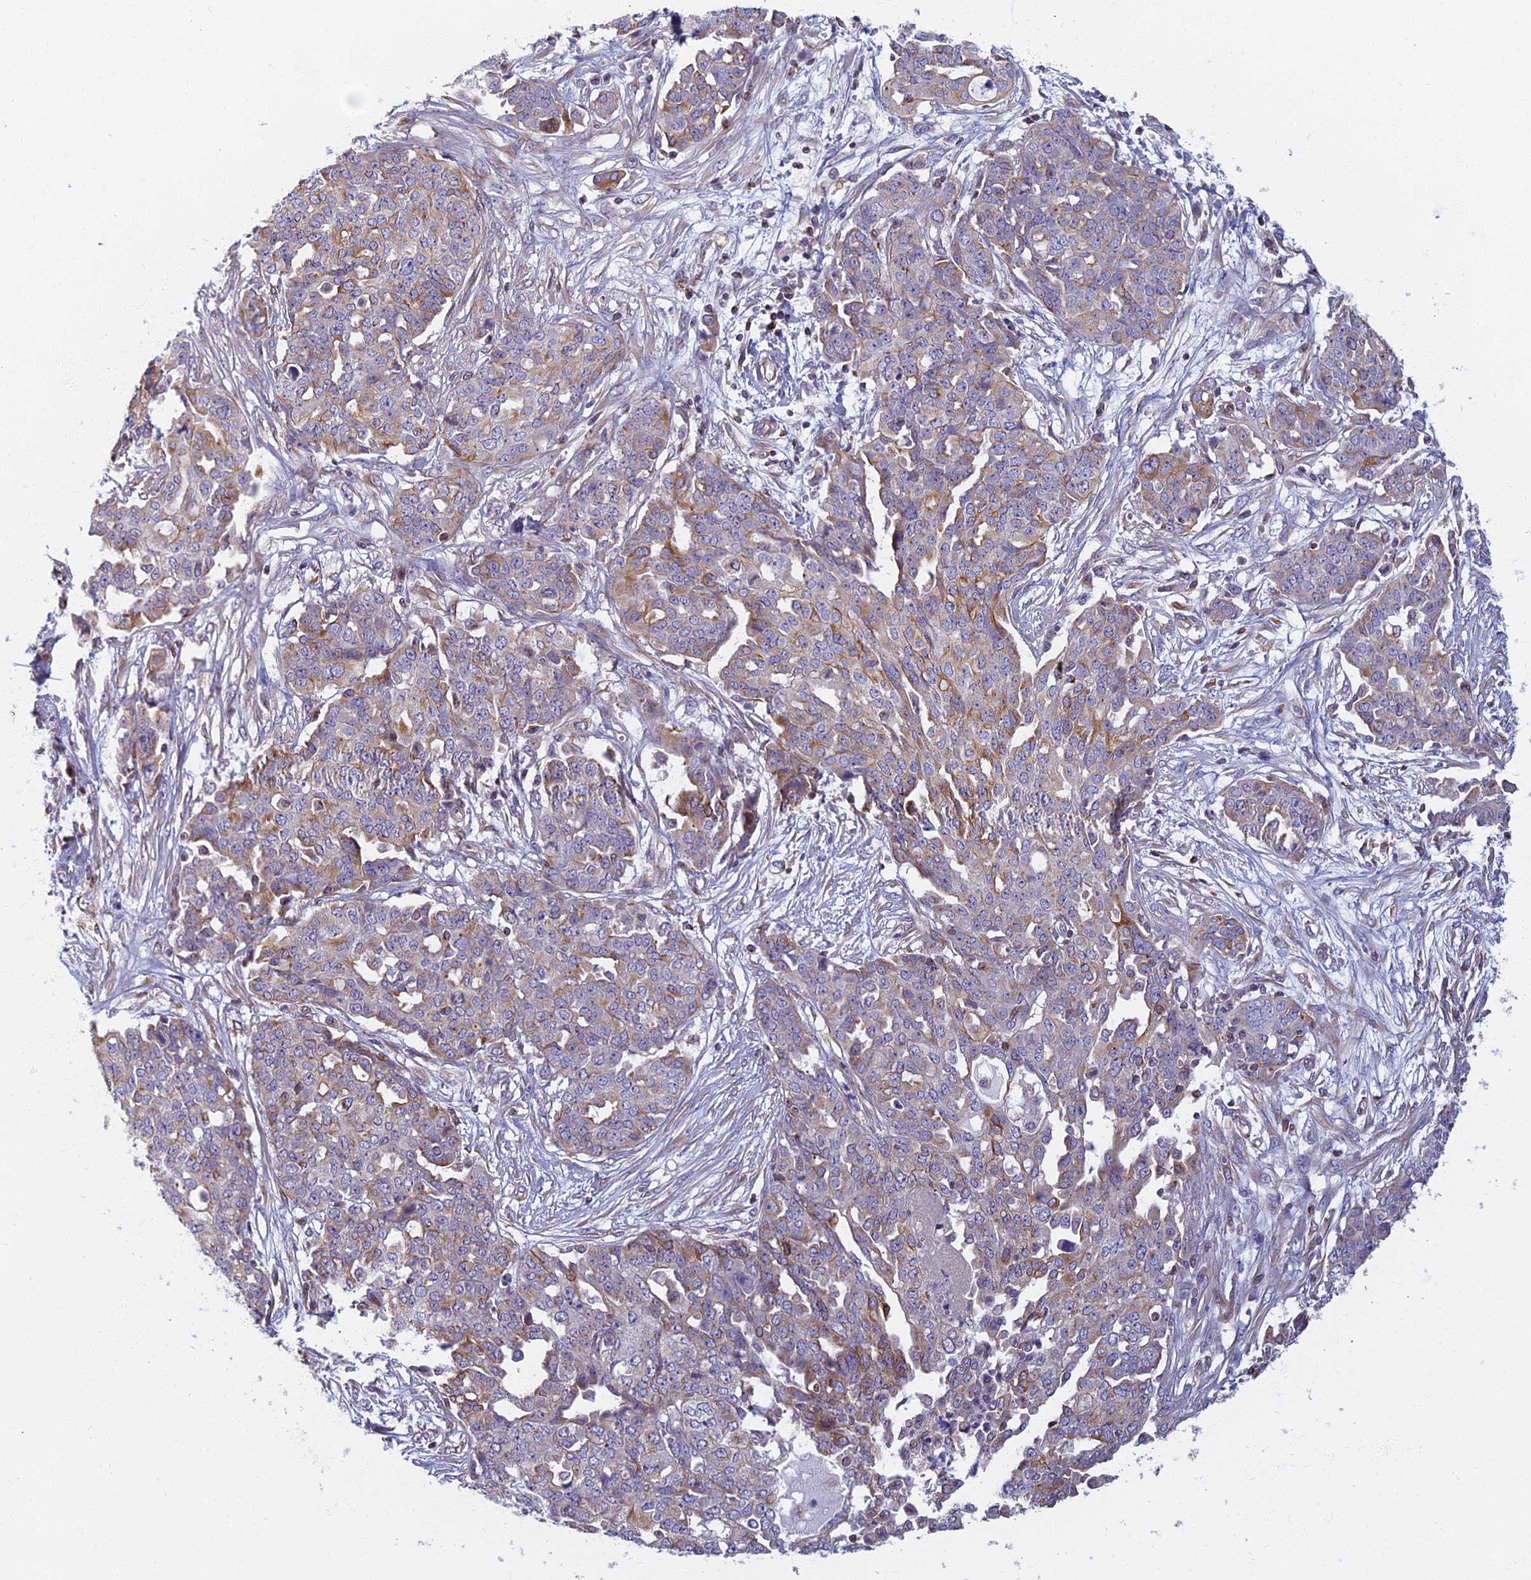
{"staining": {"intensity": "moderate", "quantity": "<25%", "location": "cytoplasmic/membranous"}, "tissue": "ovarian cancer", "cell_type": "Tumor cells", "image_type": "cancer", "snomed": [{"axis": "morphology", "description": "Cystadenocarcinoma, serous, NOS"}, {"axis": "topography", "description": "Soft tissue"}, {"axis": "topography", "description": "Ovary"}], "caption": "High-power microscopy captured an IHC micrograph of serous cystadenocarcinoma (ovarian), revealing moderate cytoplasmic/membranous expression in approximately <25% of tumor cells.", "gene": "NOL10", "patient": {"sex": "female", "age": 57}}